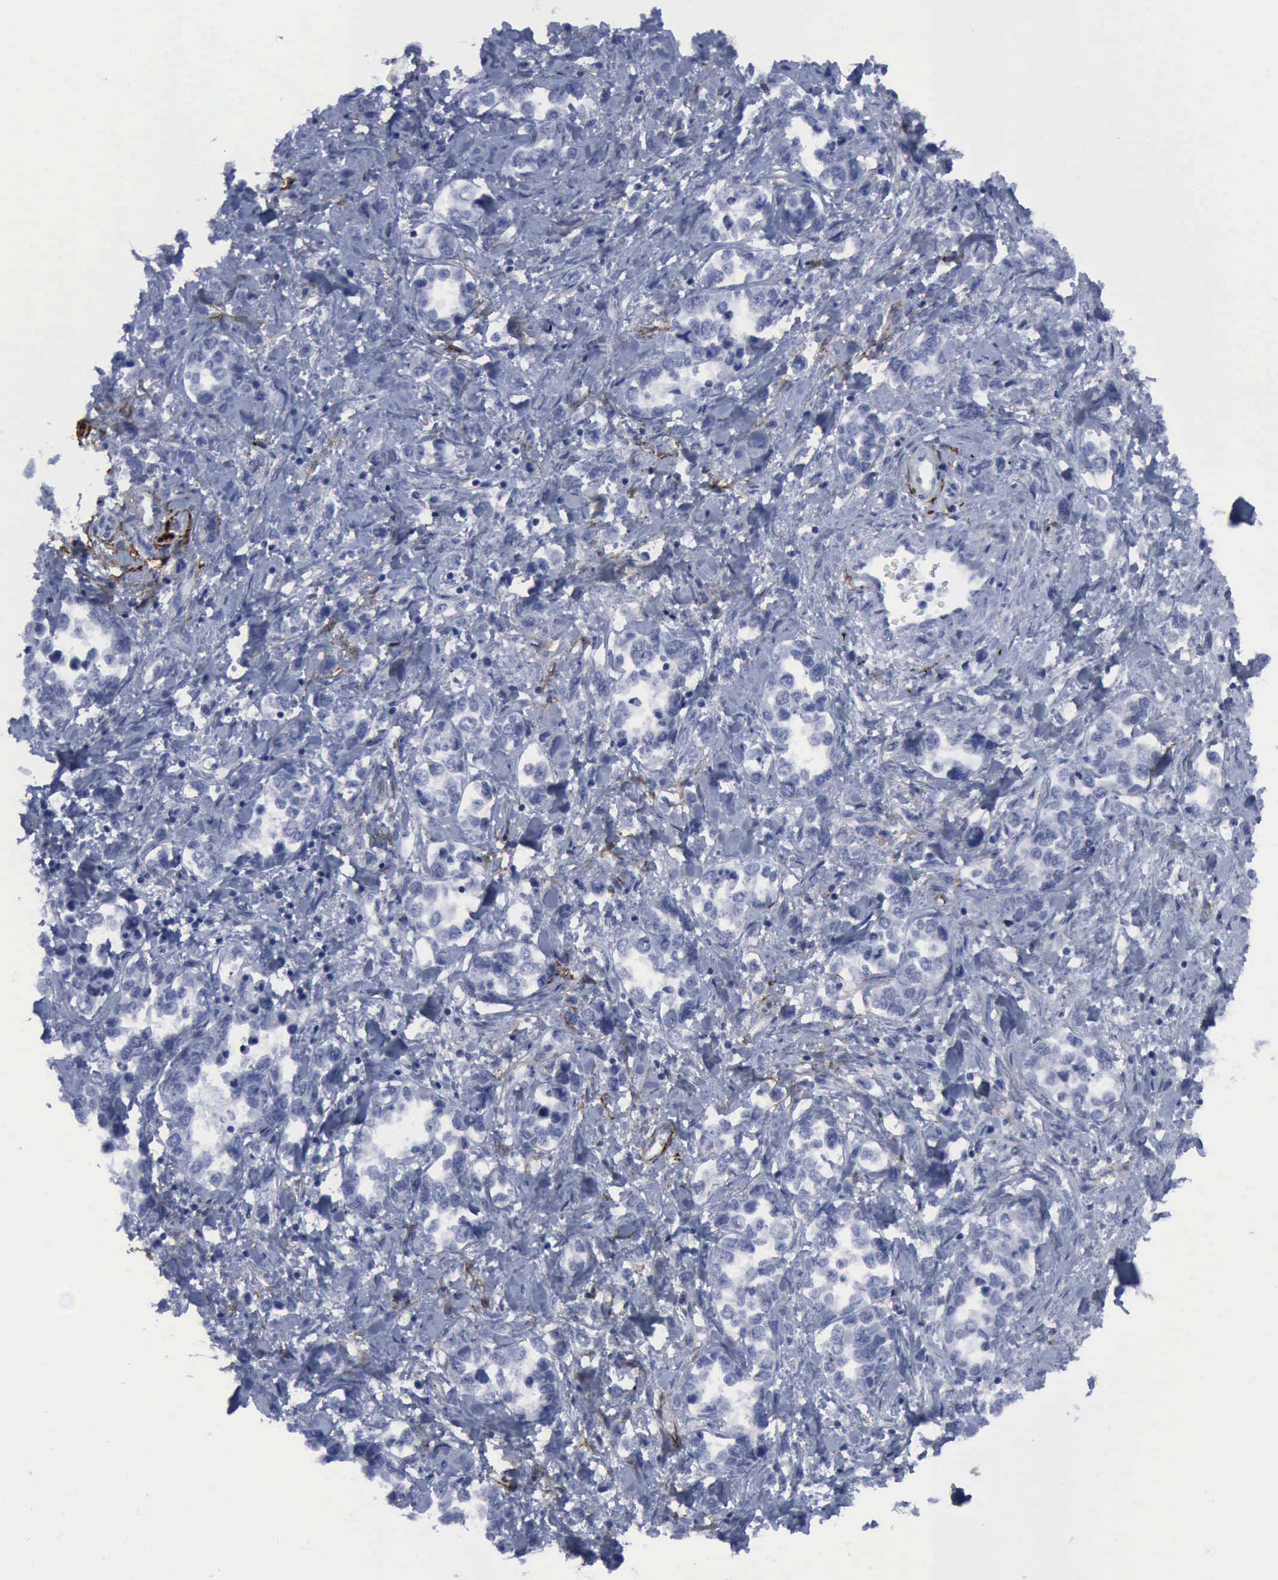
{"staining": {"intensity": "negative", "quantity": "none", "location": "none"}, "tissue": "stomach cancer", "cell_type": "Tumor cells", "image_type": "cancer", "snomed": [{"axis": "morphology", "description": "Adenocarcinoma, NOS"}, {"axis": "topography", "description": "Stomach, upper"}], "caption": "Immunohistochemistry of human adenocarcinoma (stomach) displays no expression in tumor cells. (DAB (3,3'-diaminobenzidine) immunohistochemistry visualized using brightfield microscopy, high magnification).", "gene": "NGFR", "patient": {"sex": "male", "age": 76}}